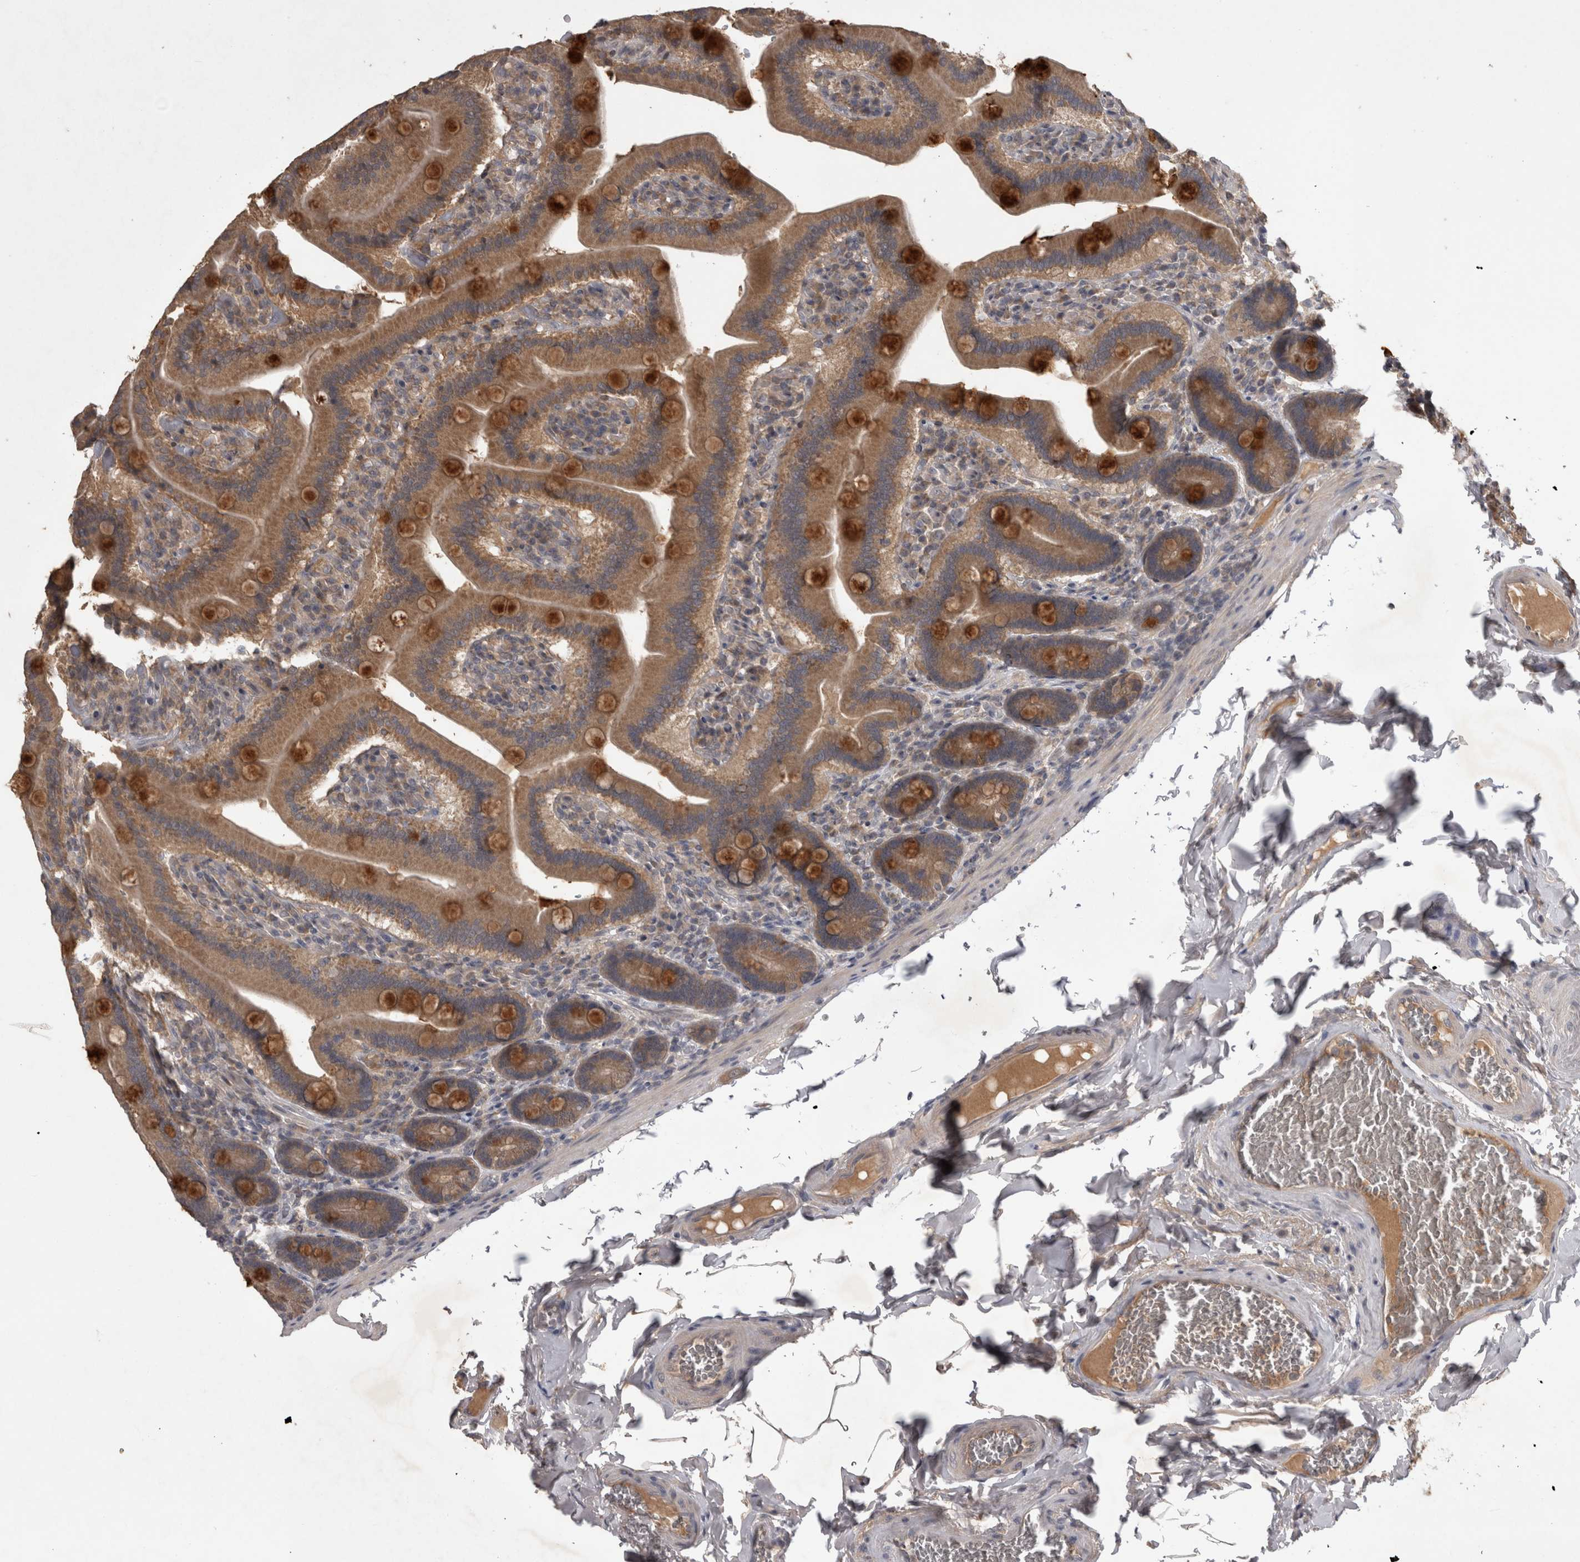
{"staining": {"intensity": "moderate", "quantity": ">75%", "location": "cytoplasmic/membranous"}, "tissue": "duodenum", "cell_type": "Glandular cells", "image_type": "normal", "snomed": [{"axis": "morphology", "description": "Normal tissue, NOS"}, {"axis": "topography", "description": "Duodenum"}], "caption": "Brown immunohistochemical staining in benign human duodenum displays moderate cytoplasmic/membranous expression in about >75% of glandular cells.", "gene": "ZNF114", "patient": {"sex": "female", "age": 62}}